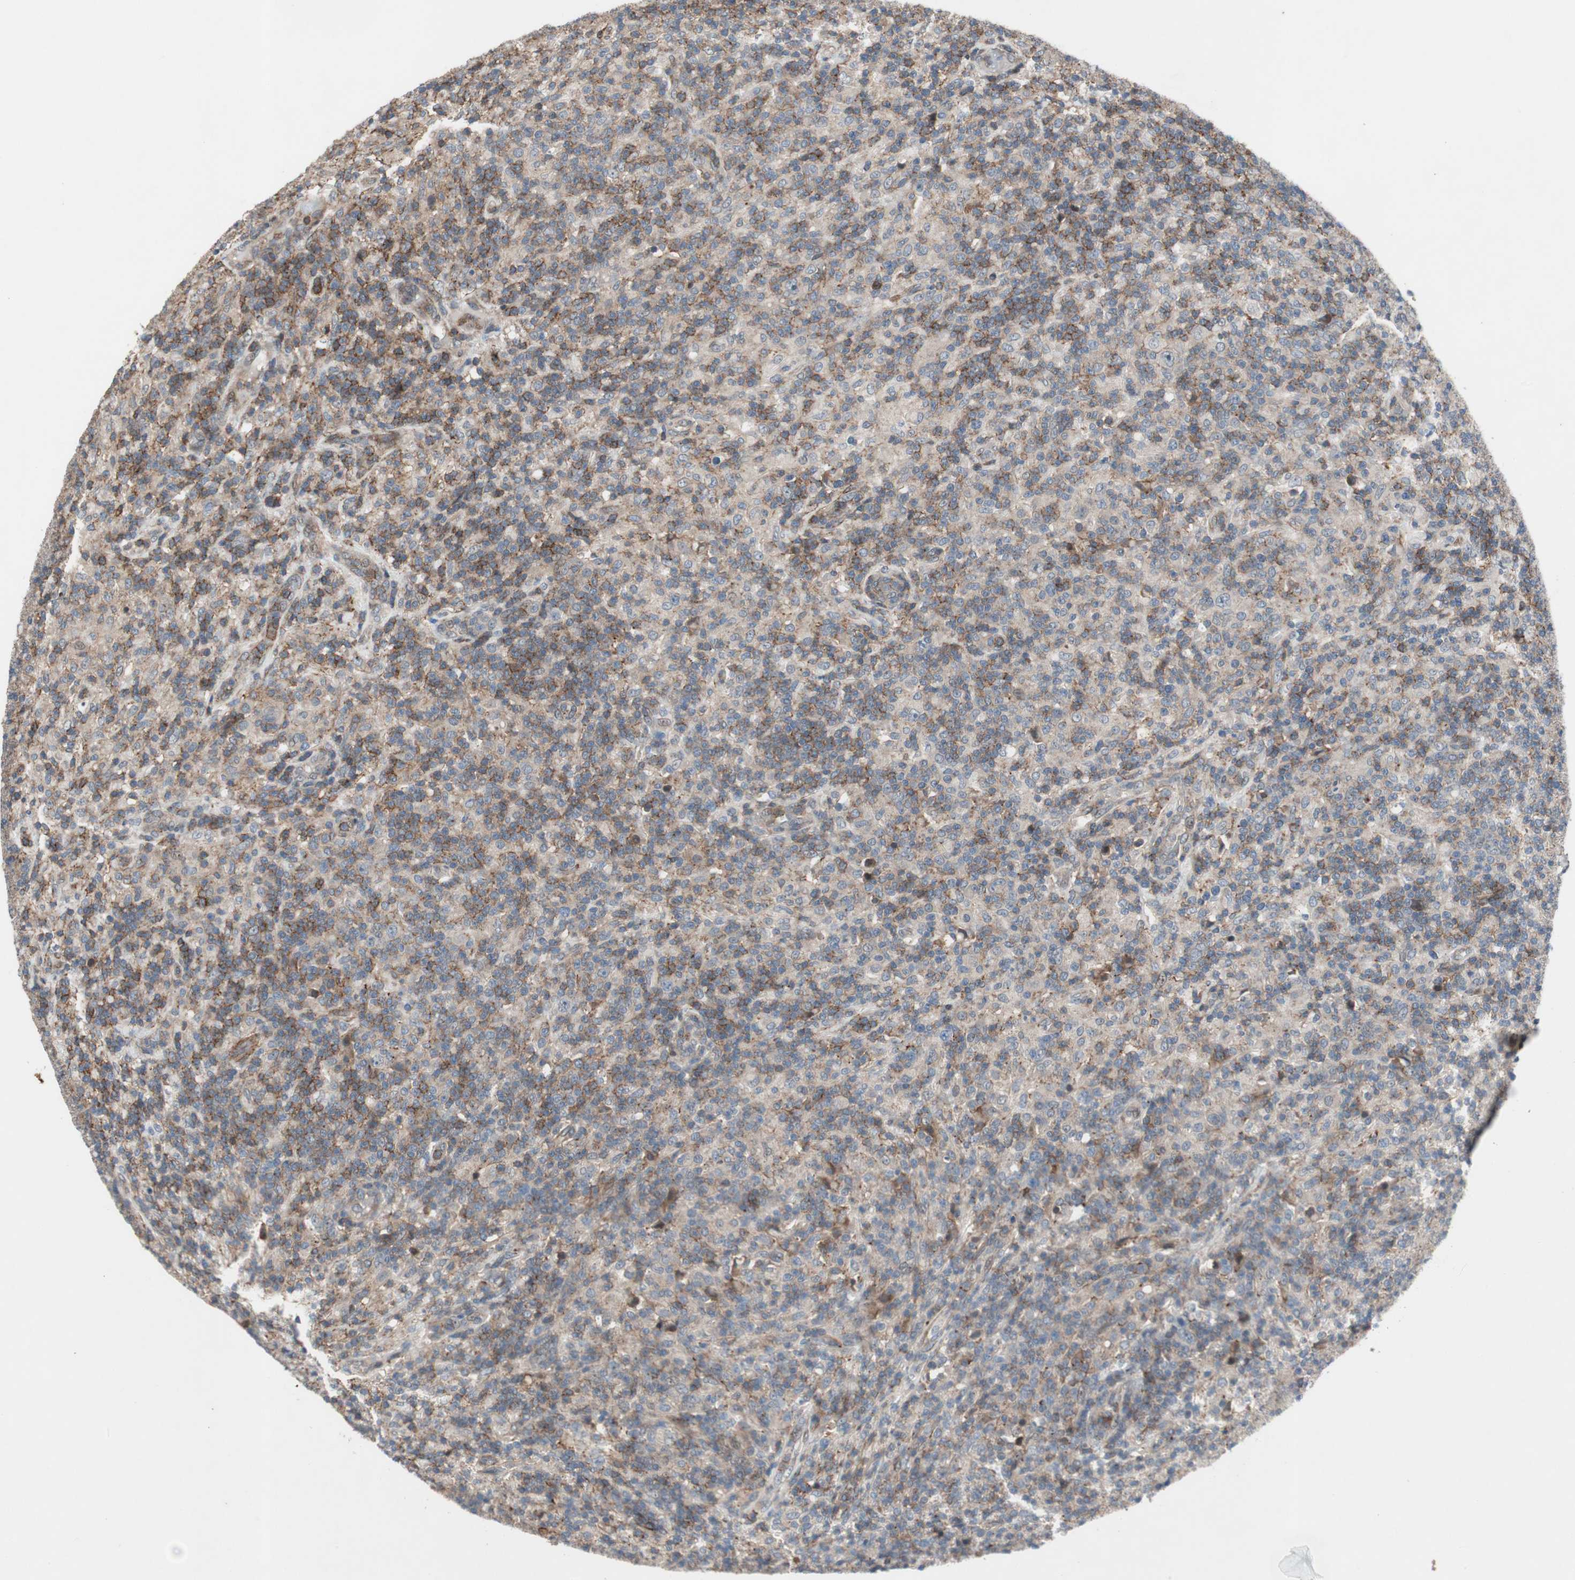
{"staining": {"intensity": "negative", "quantity": "none", "location": "none"}, "tissue": "lymphoma", "cell_type": "Tumor cells", "image_type": "cancer", "snomed": [{"axis": "morphology", "description": "Hodgkin's disease, NOS"}, {"axis": "topography", "description": "Lymph node"}], "caption": "Hodgkin's disease was stained to show a protein in brown. There is no significant expression in tumor cells.", "gene": "GRHL1", "patient": {"sex": "male", "age": 70}}